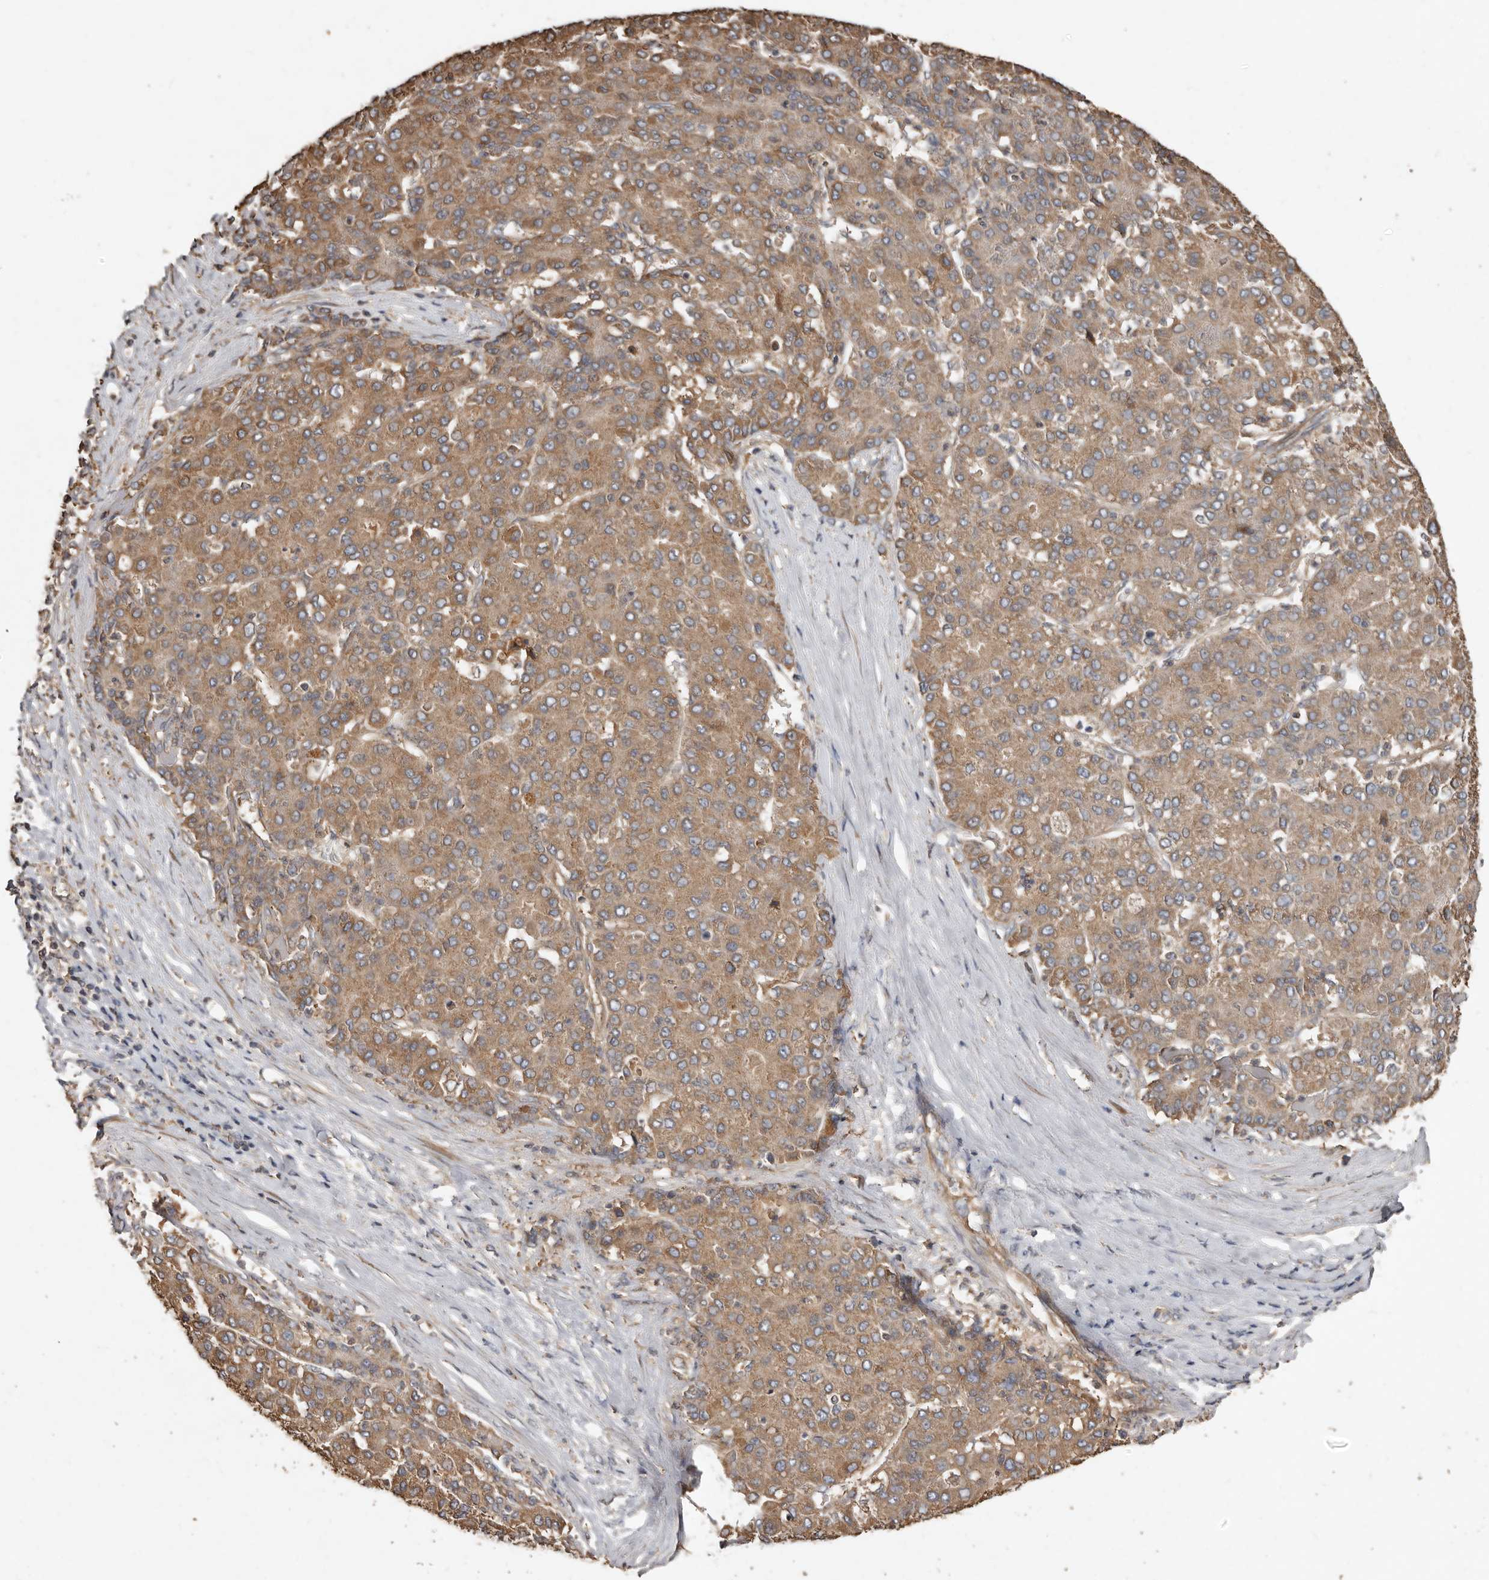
{"staining": {"intensity": "moderate", "quantity": ">75%", "location": "cytoplasmic/membranous"}, "tissue": "liver cancer", "cell_type": "Tumor cells", "image_type": "cancer", "snomed": [{"axis": "morphology", "description": "Carcinoma, Hepatocellular, NOS"}, {"axis": "topography", "description": "Liver"}], "caption": "This is a photomicrograph of IHC staining of liver cancer, which shows moderate positivity in the cytoplasmic/membranous of tumor cells.", "gene": "FLCN", "patient": {"sex": "male", "age": 65}}